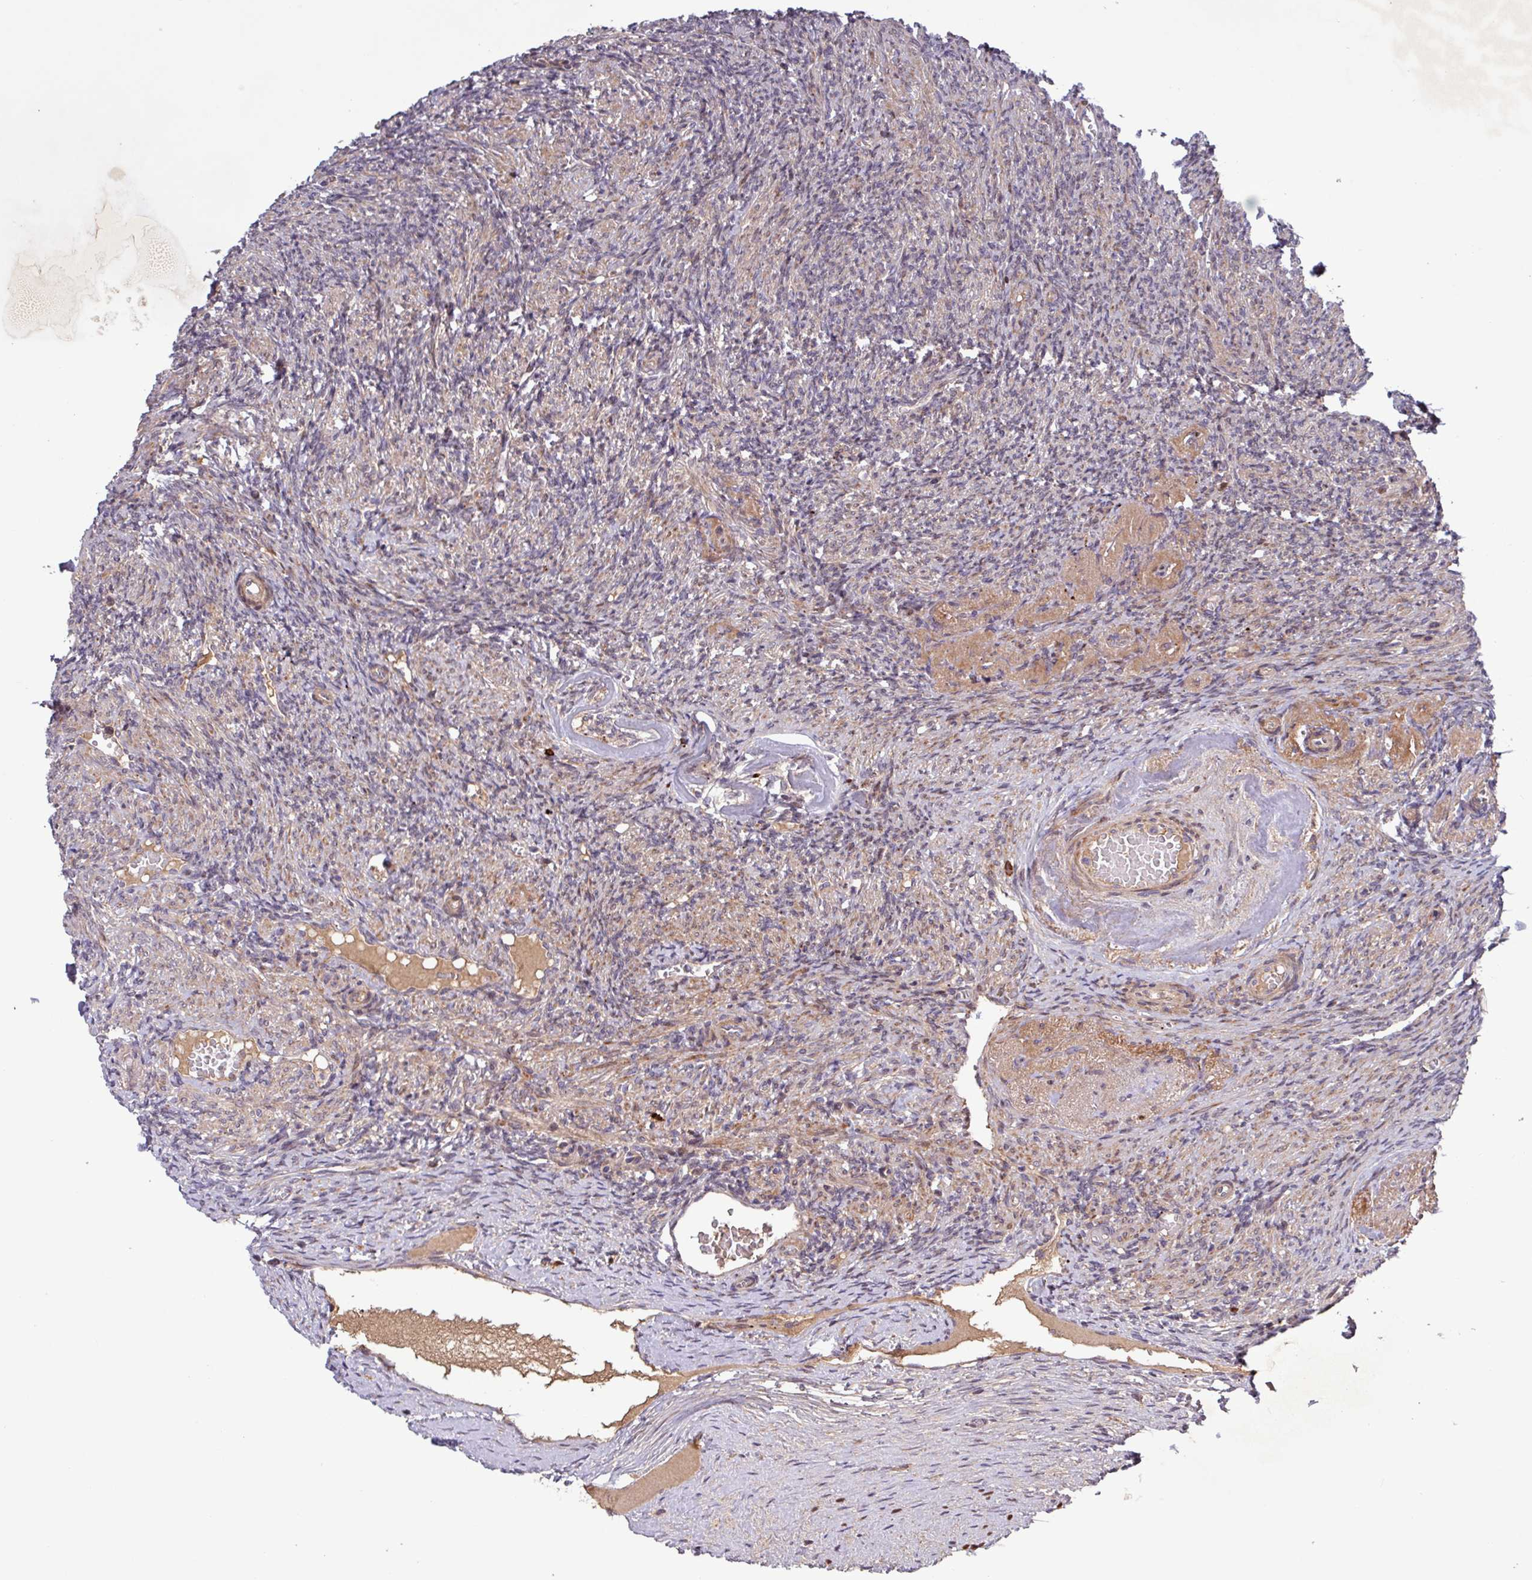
{"staining": {"intensity": "moderate", "quantity": ">75%", "location": "cytoplasmic/membranous"}, "tissue": "ovary", "cell_type": "Follicle cells", "image_type": "normal", "snomed": [{"axis": "morphology", "description": "Normal tissue, NOS"}, {"axis": "topography", "description": "Ovary"}], "caption": "Human ovary stained with a brown dye demonstrates moderate cytoplasmic/membranous positive staining in approximately >75% of follicle cells.", "gene": "TNFSF12", "patient": {"sex": "female", "age": 51}}